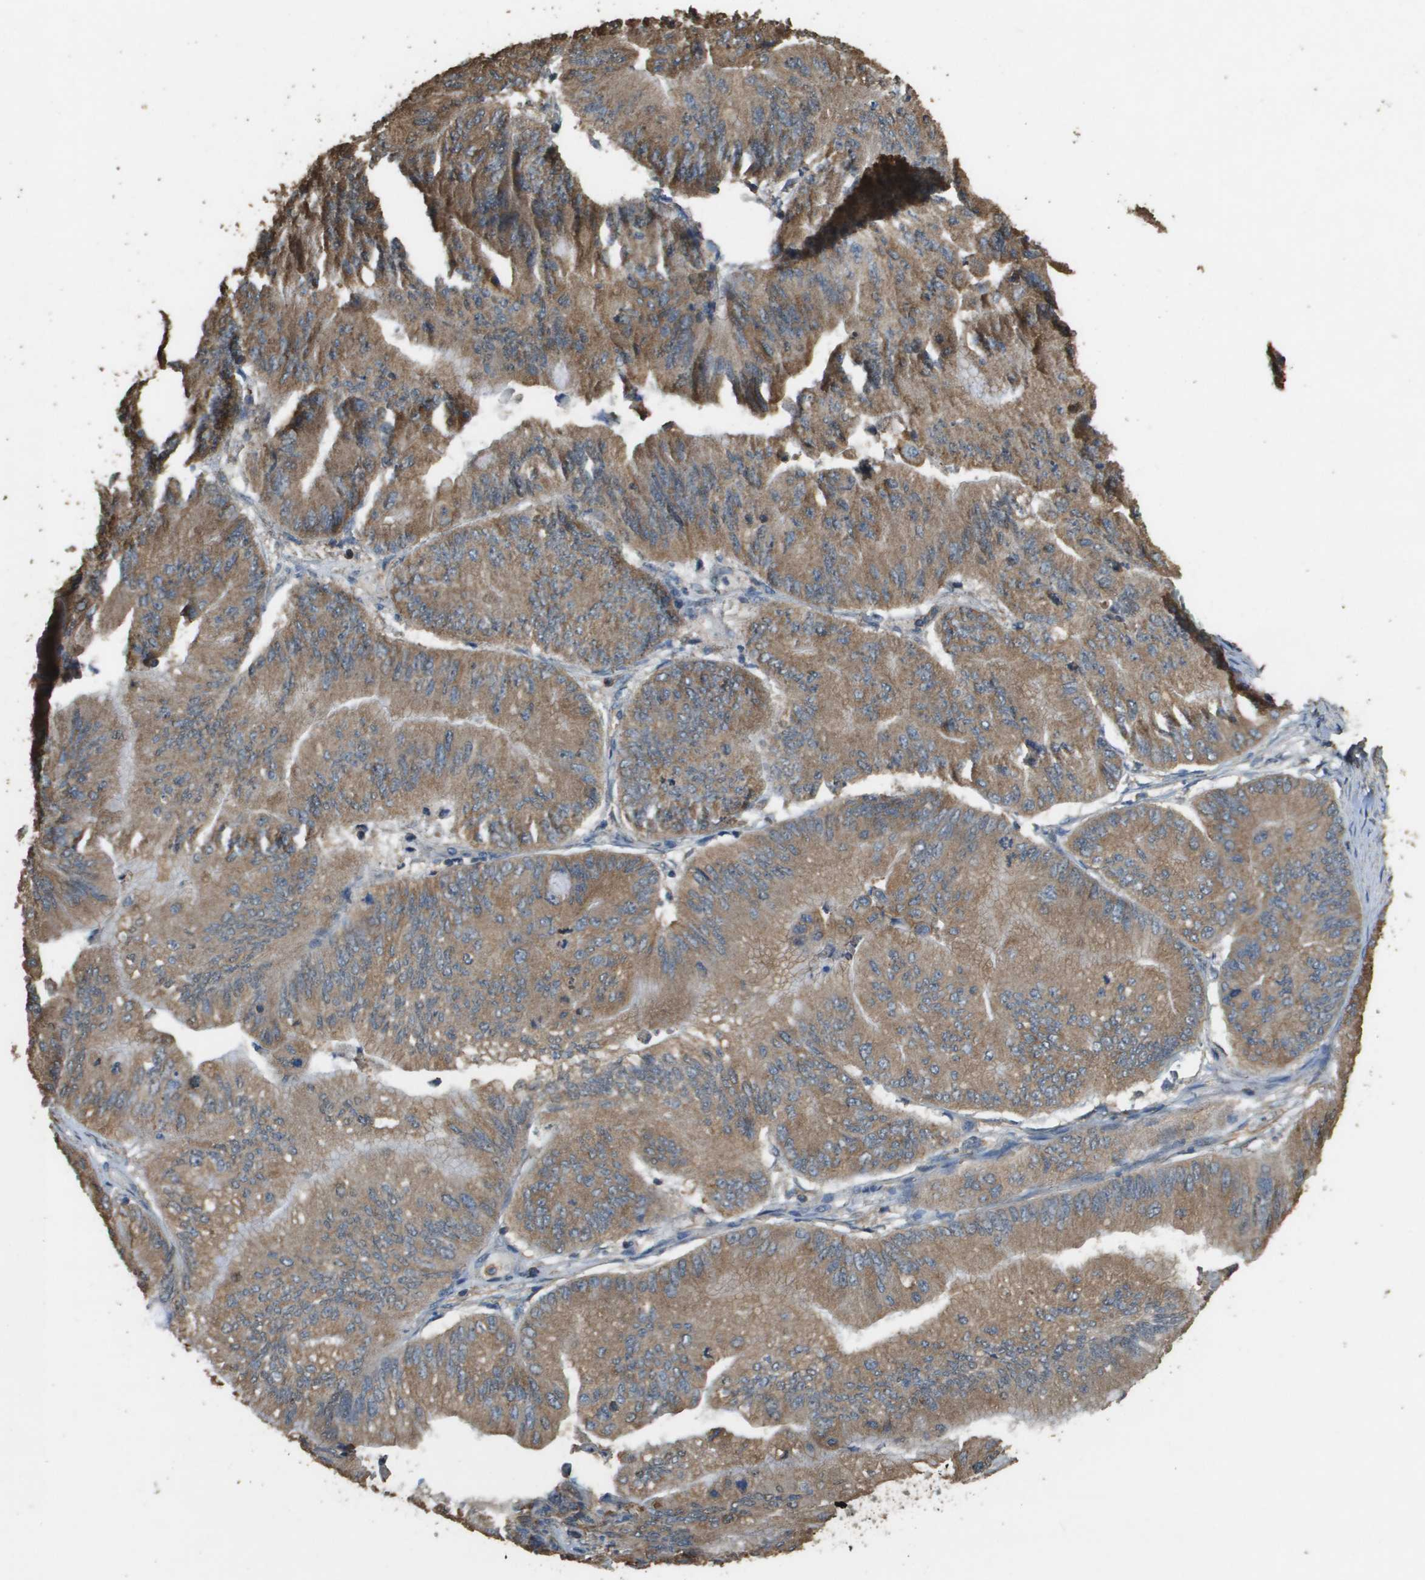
{"staining": {"intensity": "moderate", "quantity": ">75%", "location": "cytoplasmic/membranous"}, "tissue": "ovarian cancer", "cell_type": "Tumor cells", "image_type": "cancer", "snomed": [{"axis": "morphology", "description": "Cystadenocarcinoma, mucinous, NOS"}, {"axis": "topography", "description": "Ovary"}], "caption": "Ovarian cancer tissue shows moderate cytoplasmic/membranous staining in about >75% of tumor cells The staining is performed using DAB (3,3'-diaminobenzidine) brown chromogen to label protein expression. The nuclei are counter-stained blue using hematoxylin.", "gene": "MS4A7", "patient": {"sex": "female", "age": 61}}